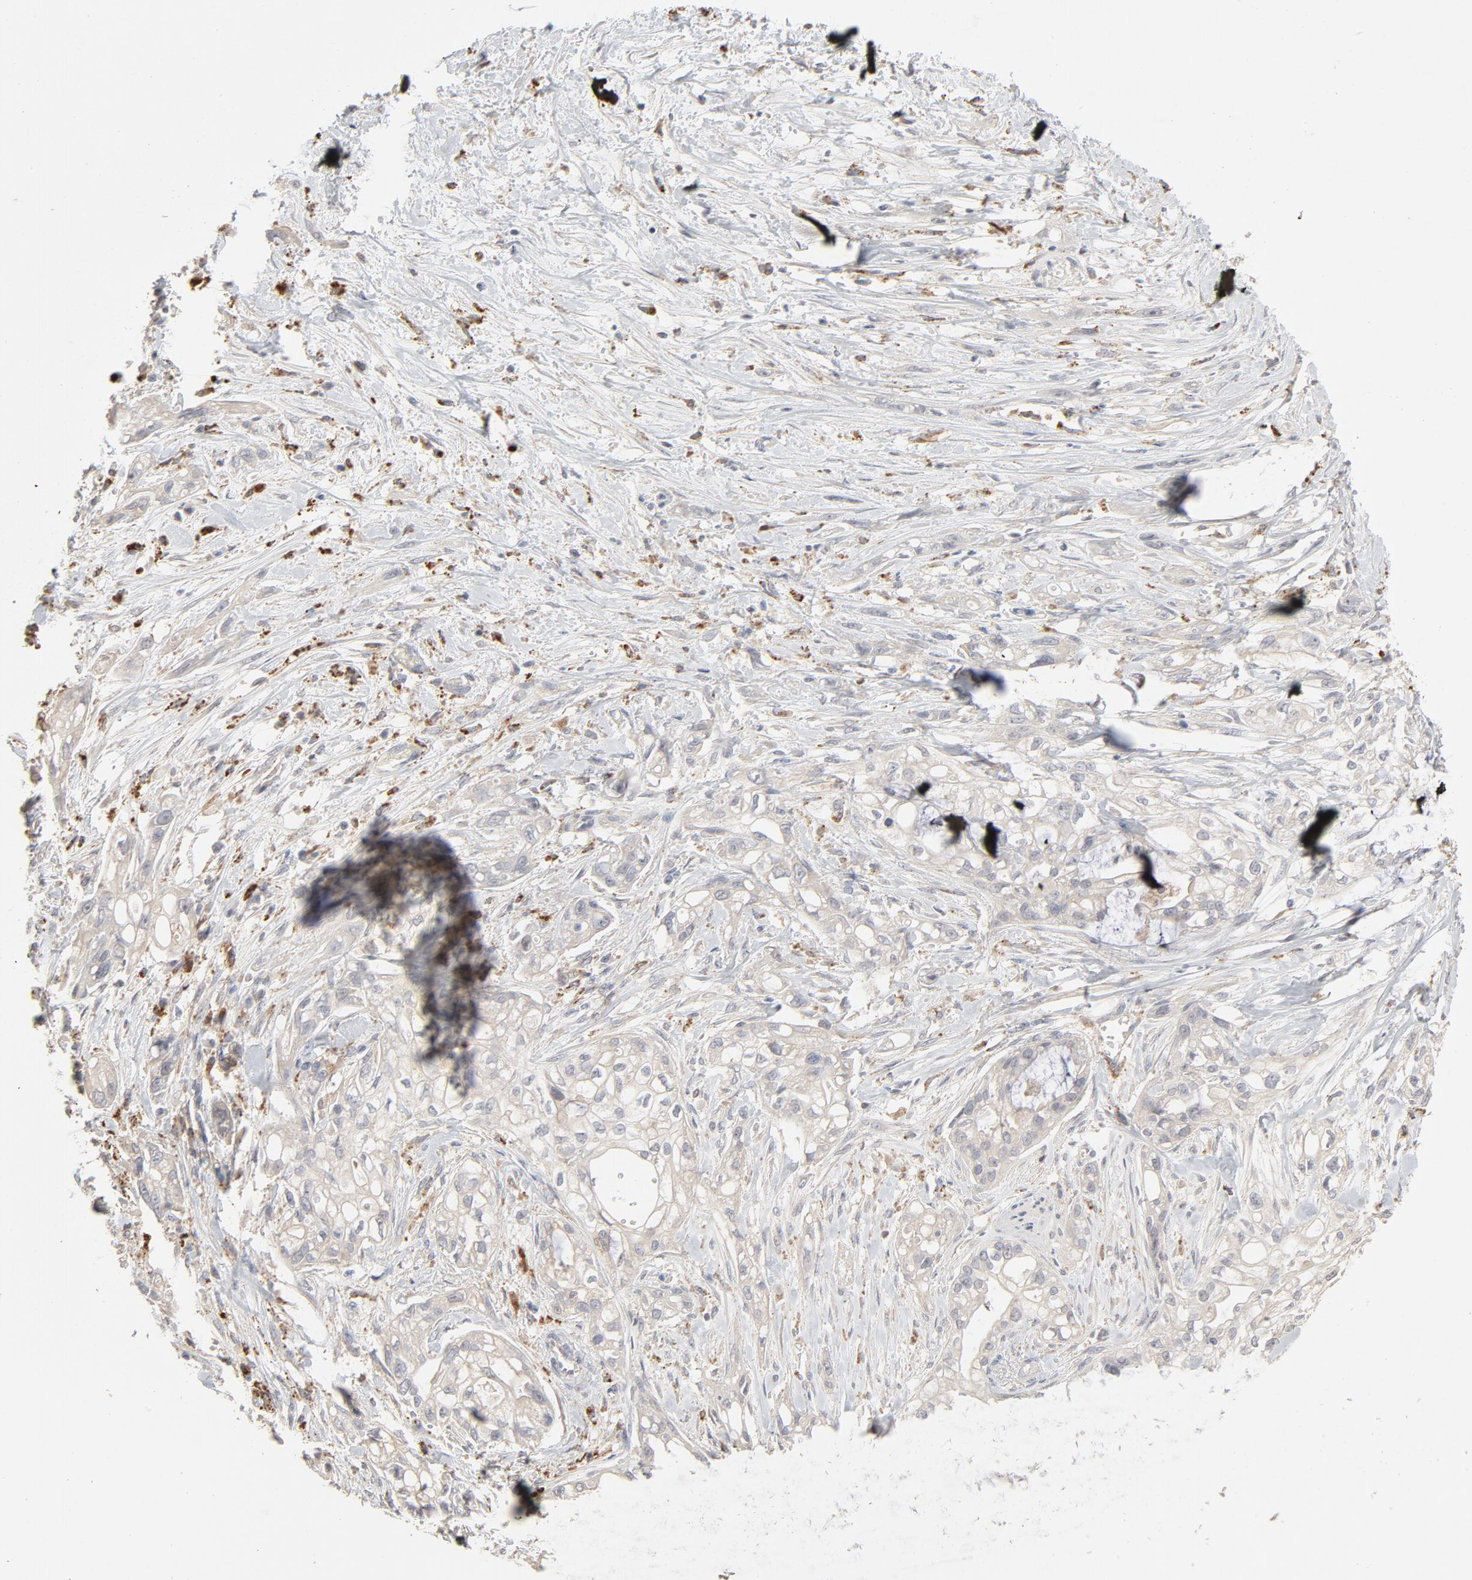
{"staining": {"intensity": "negative", "quantity": "none", "location": "none"}, "tissue": "pancreatic cancer", "cell_type": "Tumor cells", "image_type": "cancer", "snomed": [{"axis": "morphology", "description": "Normal tissue, NOS"}, {"axis": "topography", "description": "Pancreas"}], "caption": "Photomicrograph shows no protein staining in tumor cells of pancreatic cancer tissue.", "gene": "POMT2", "patient": {"sex": "male", "age": 42}}